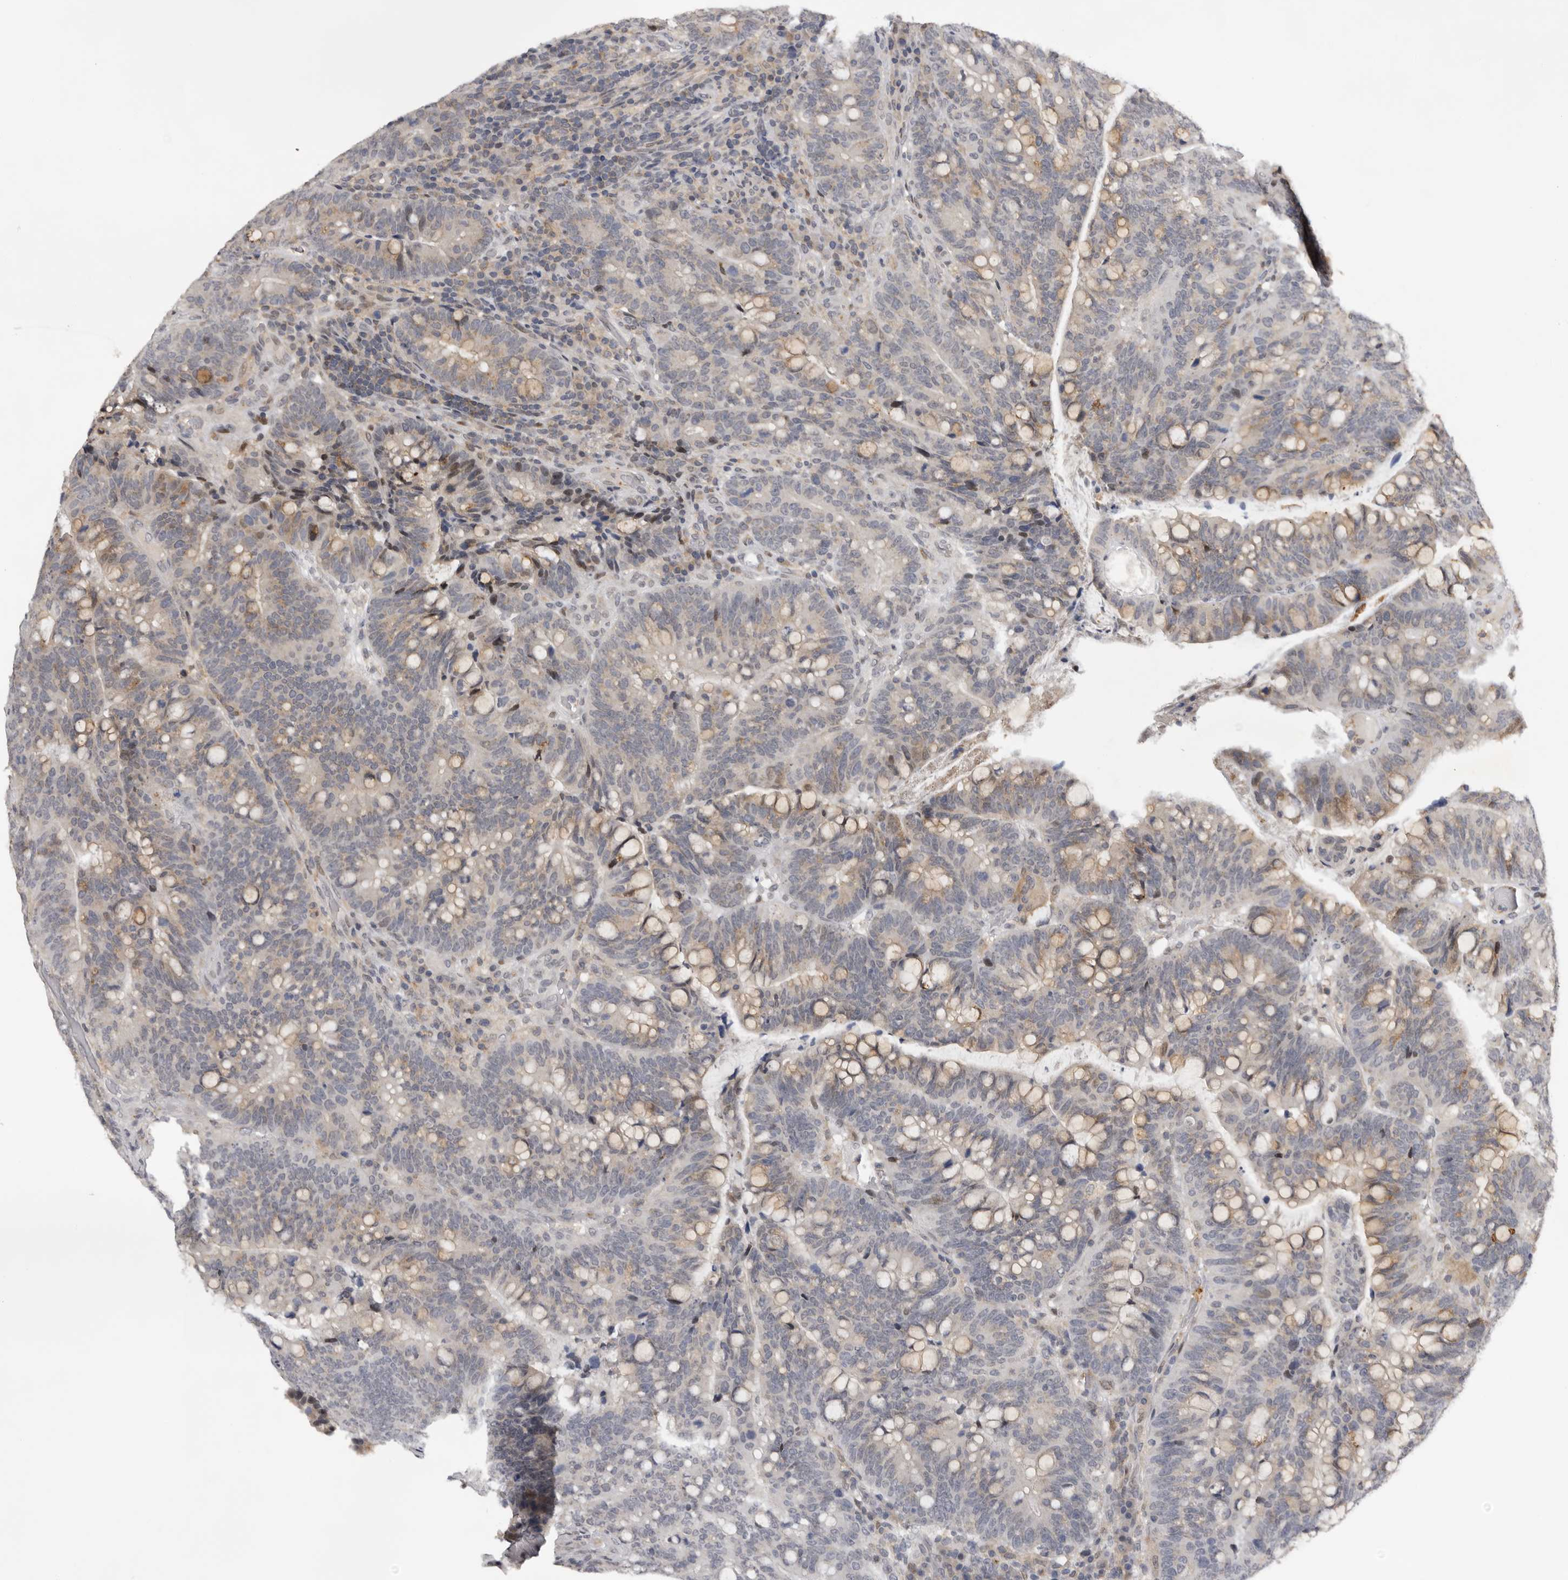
{"staining": {"intensity": "weak", "quantity": "<25%", "location": "cytoplasmic/membranous"}, "tissue": "colorectal cancer", "cell_type": "Tumor cells", "image_type": "cancer", "snomed": [{"axis": "morphology", "description": "Adenocarcinoma, NOS"}, {"axis": "topography", "description": "Colon"}], "caption": "Tumor cells show no significant expression in adenocarcinoma (colorectal). (DAB (3,3'-diaminobenzidine) IHC, high magnification).", "gene": "KIF2B", "patient": {"sex": "female", "age": 66}}